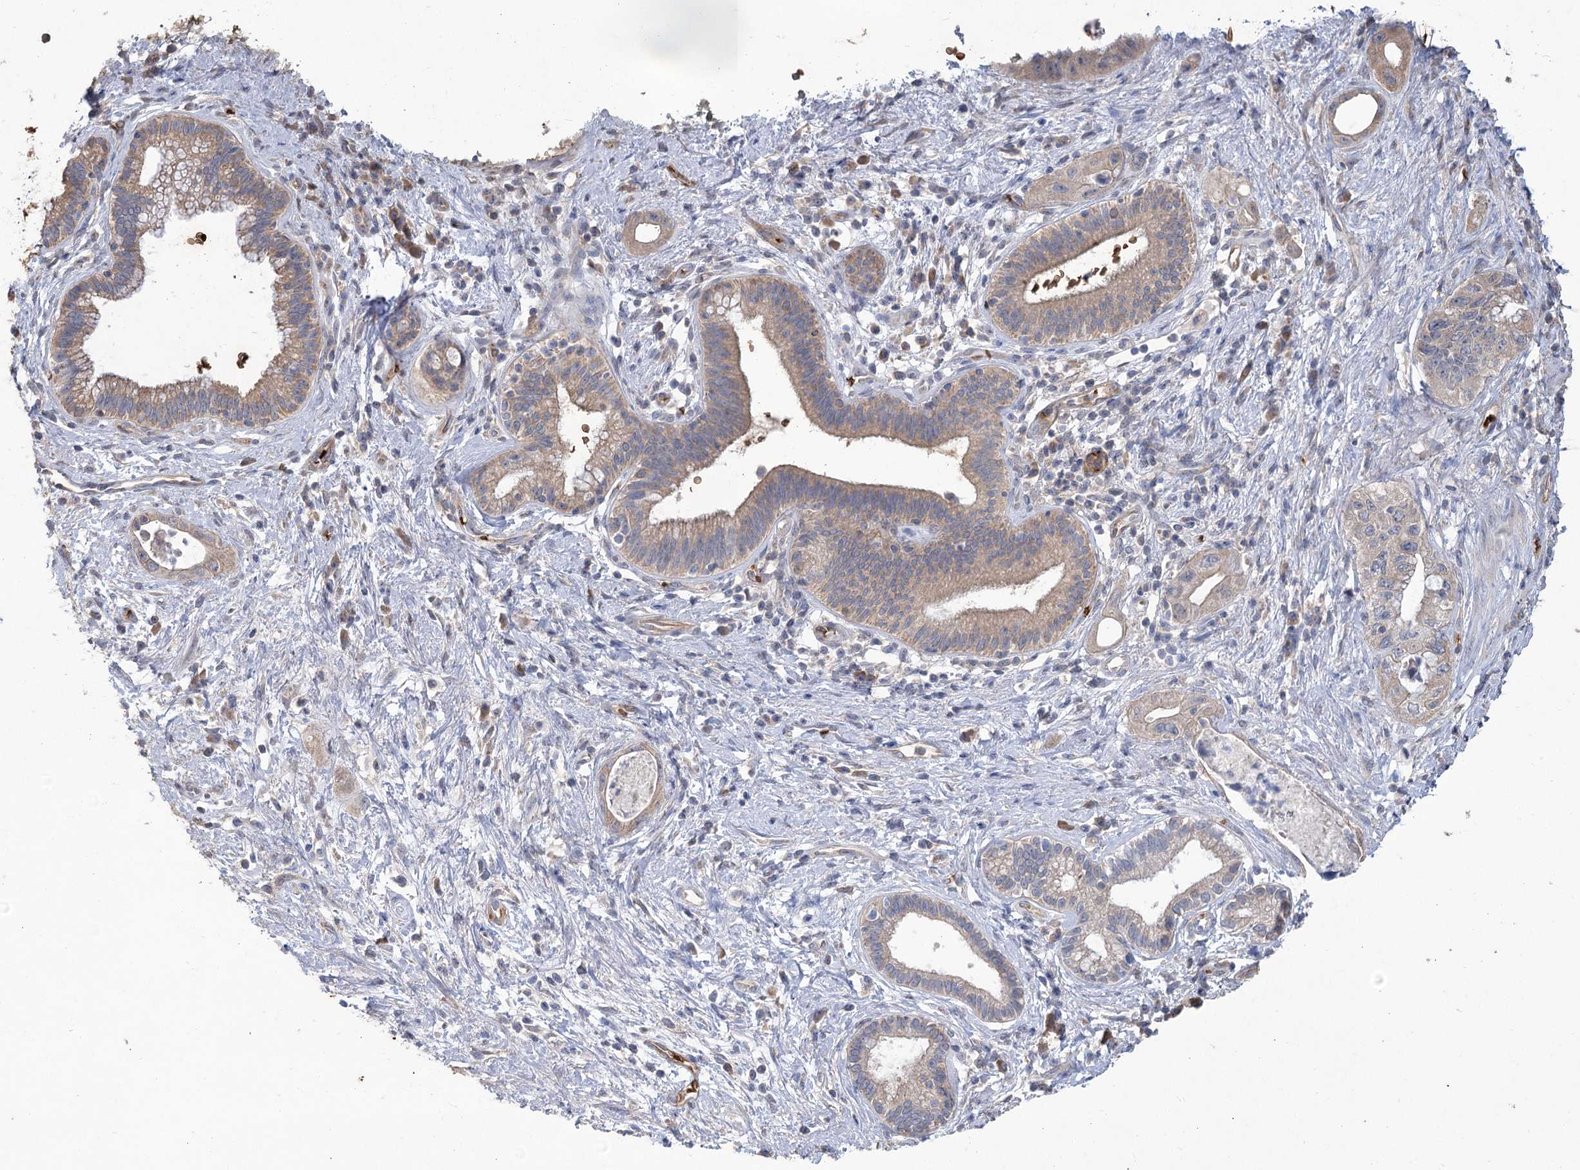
{"staining": {"intensity": "weak", "quantity": "<25%", "location": "cytoplasmic/membranous"}, "tissue": "pancreatic cancer", "cell_type": "Tumor cells", "image_type": "cancer", "snomed": [{"axis": "morphology", "description": "Adenocarcinoma, NOS"}, {"axis": "topography", "description": "Pancreas"}], "caption": "High magnification brightfield microscopy of pancreatic cancer (adenocarcinoma) stained with DAB (3,3'-diaminobenzidine) (brown) and counterstained with hematoxylin (blue): tumor cells show no significant positivity.", "gene": "HBA1", "patient": {"sex": "female", "age": 73}}